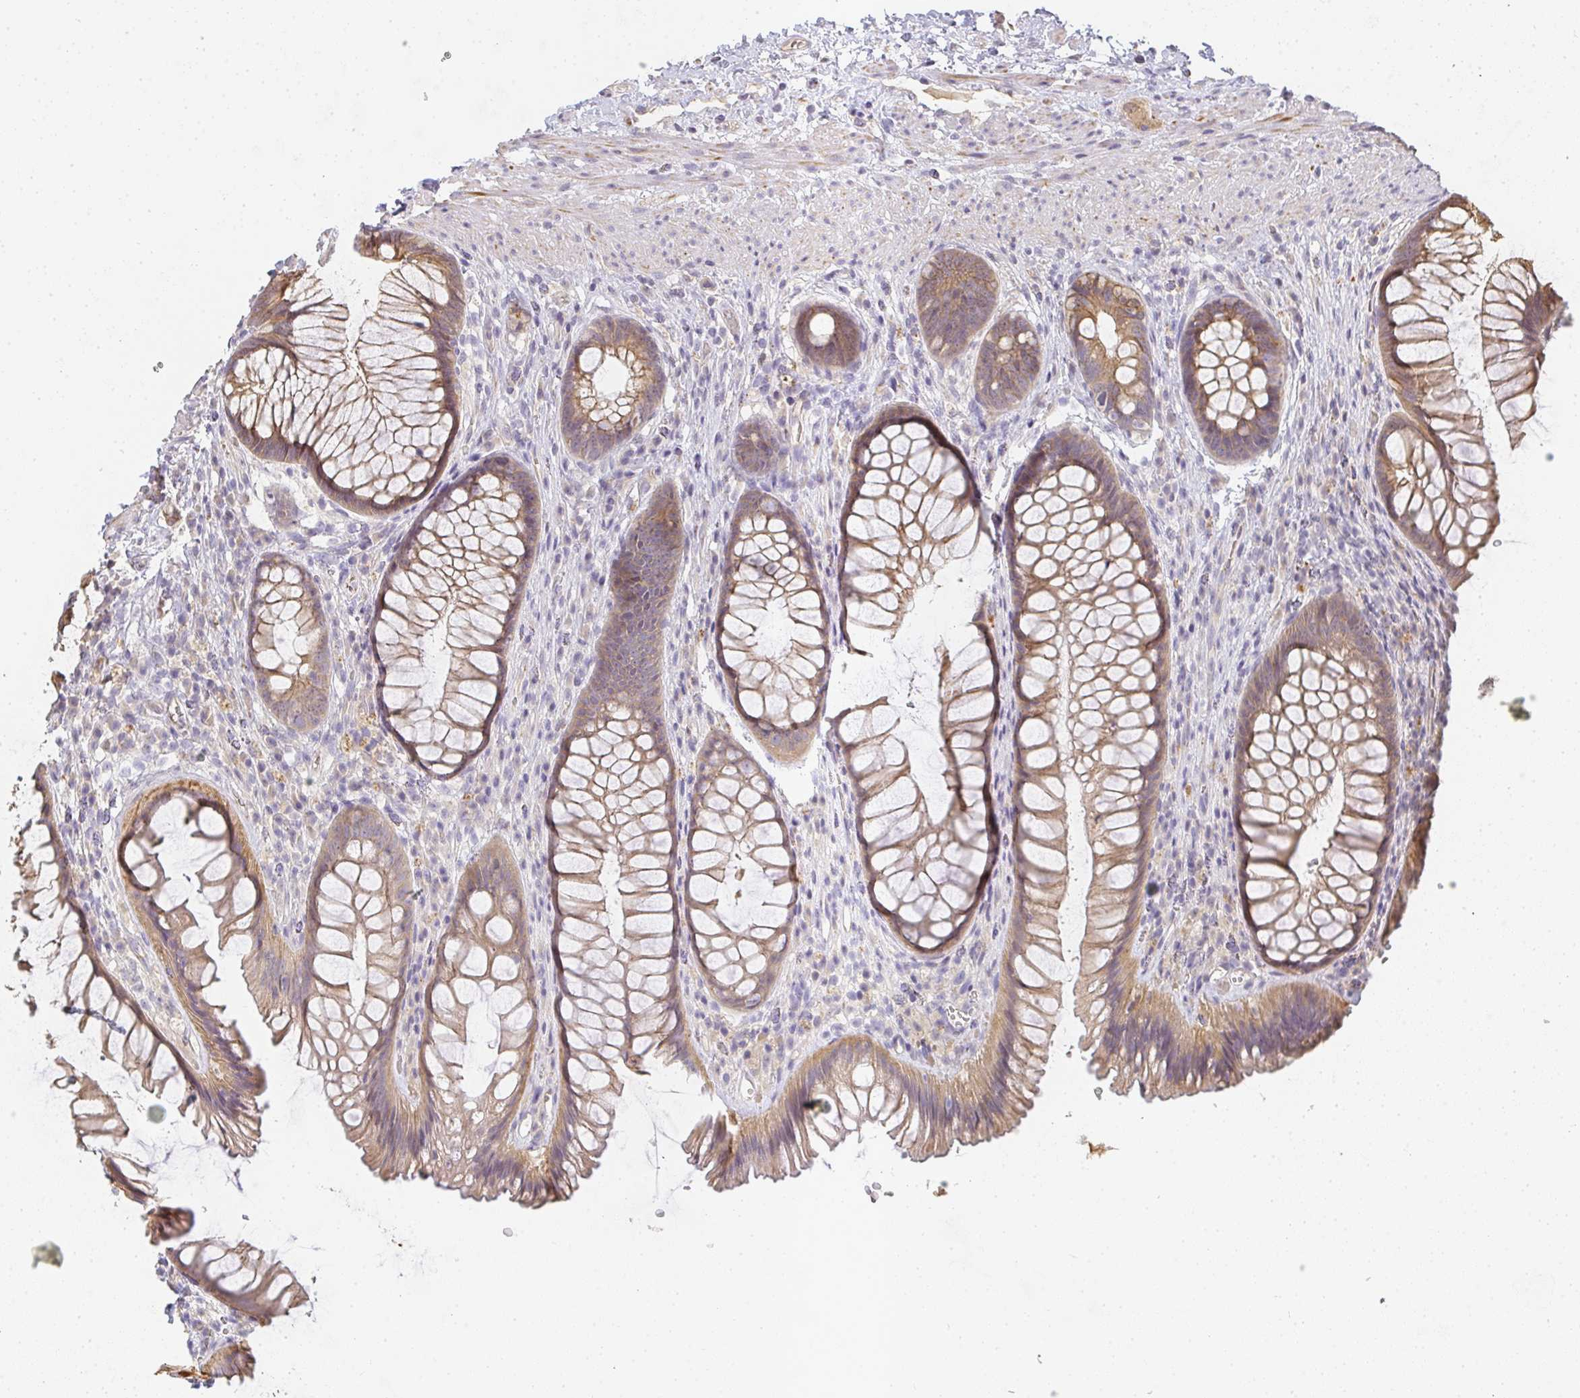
{"staining": {"intensity": "moderate", "quantity": ">75%", "location": "cytoplasmic/membranous"}, "tissue": "rectum", "cell_type": "Glandular cells", "image_type": "normal", "snomed": [{"axis": "morphology", "description": "Normal tissue, NOS"}, {"axis": "topography", "description": "Rectum"}], "caption": "This histopathology image reveals immunohistochemistry (IHC) staining of benign rectum, with medium moderate cytoplasmic/membranous staining in approximately >75% of glandular cells.", "gene": "SLC35B3", "patient": {"sex": "male", "age": 53}}